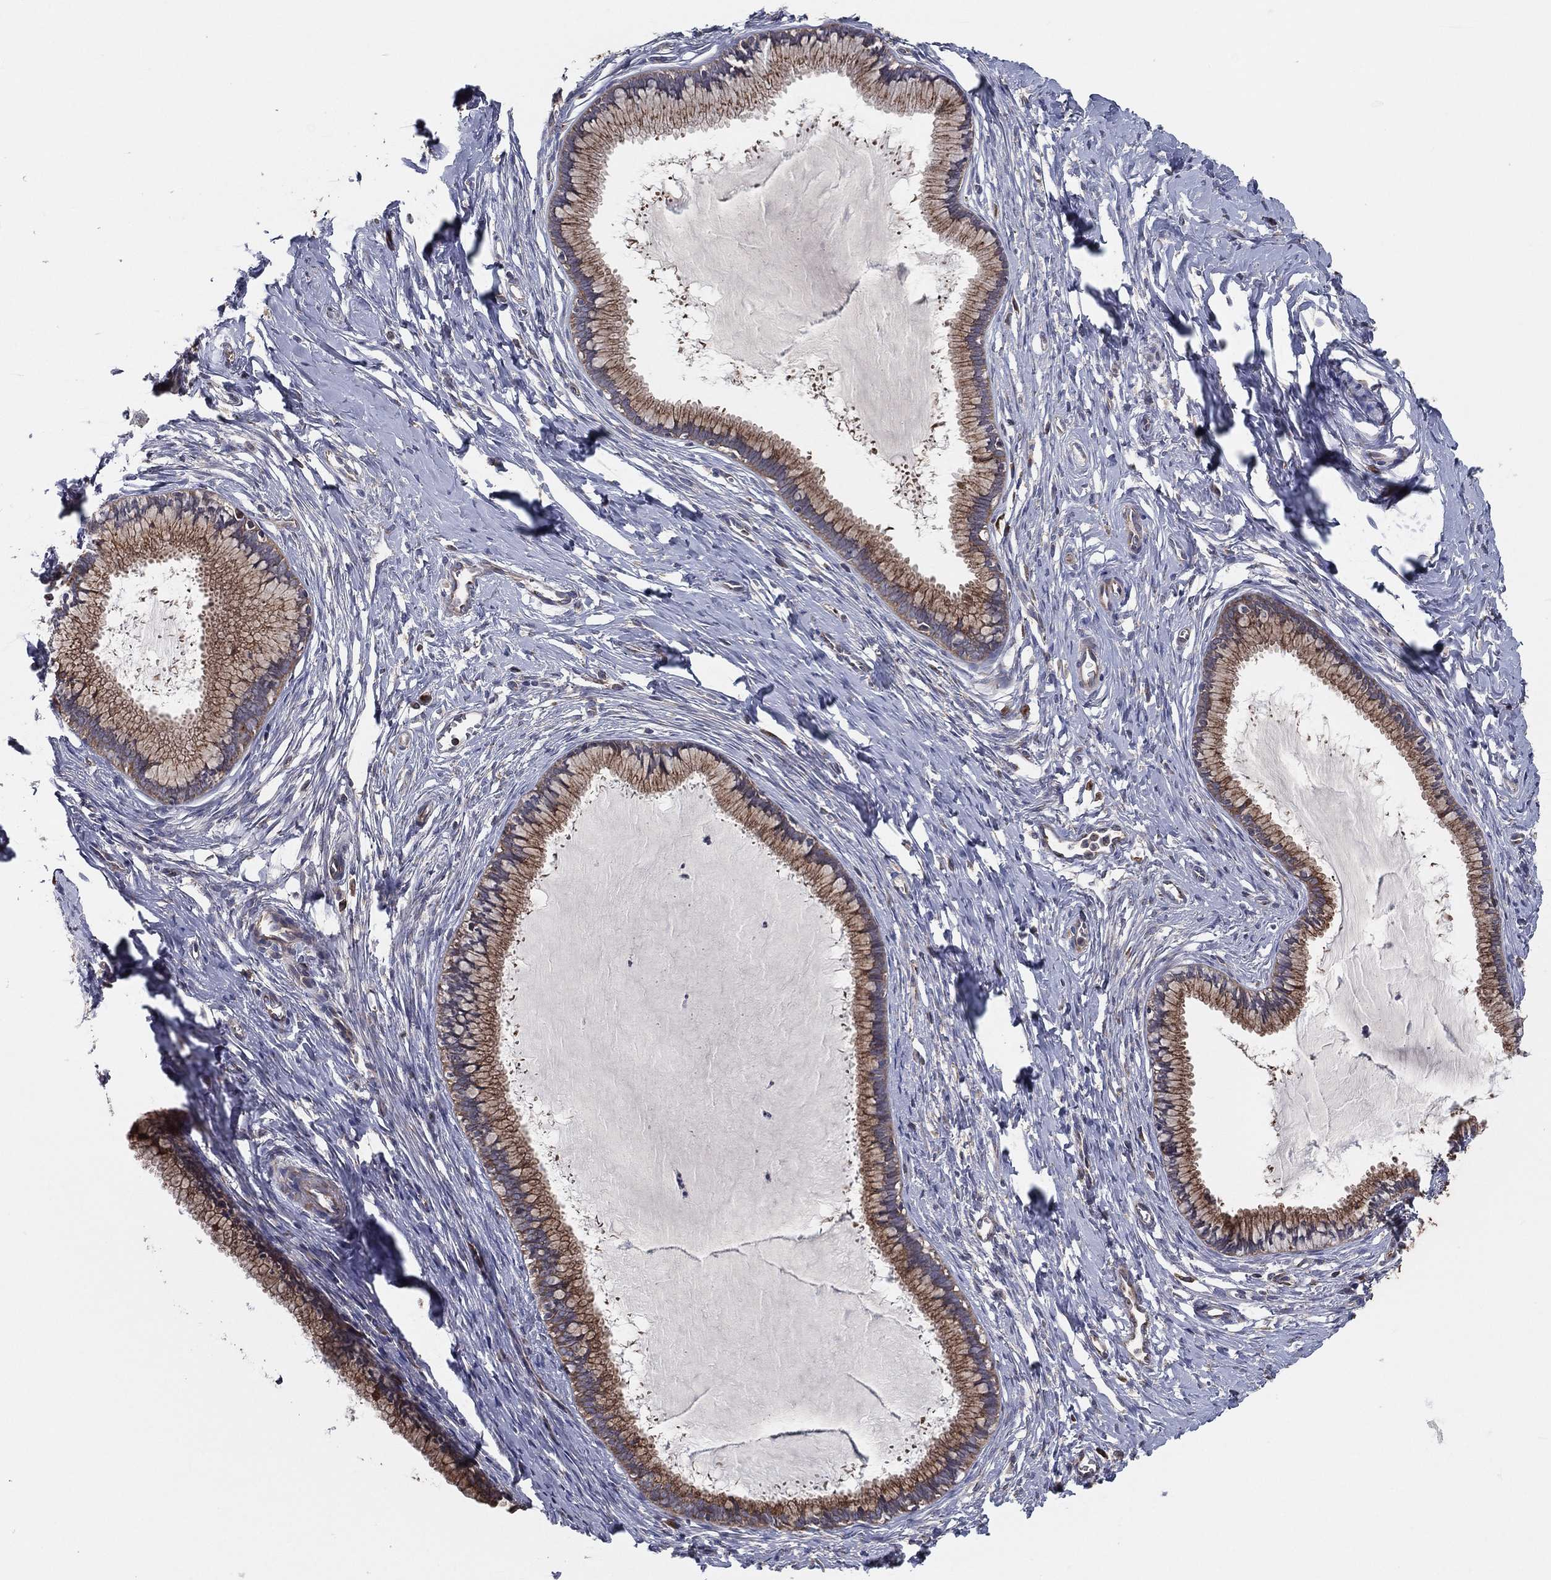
{"staining": {"intensity": "moderate", "quantity": ">75%", "location": "cytoplasmic/membranous"}, "tissue": "cervix", "cell_type": "Glandular cells", "image_type": "normal", "snomed": [{"axis": "morphology", "description": "Normal tissue, NOS"}, {"axis": "topography", "description": "Cervix"}], "caption": "Immunohistochemical staining of unremarkable cervix shows >75% levels of moderate cytoplasmic/membranous protein expression in about >75% of glandular cells.", "gene": "EIF2B5", "patient": {"sex": "female", "age": 40}}